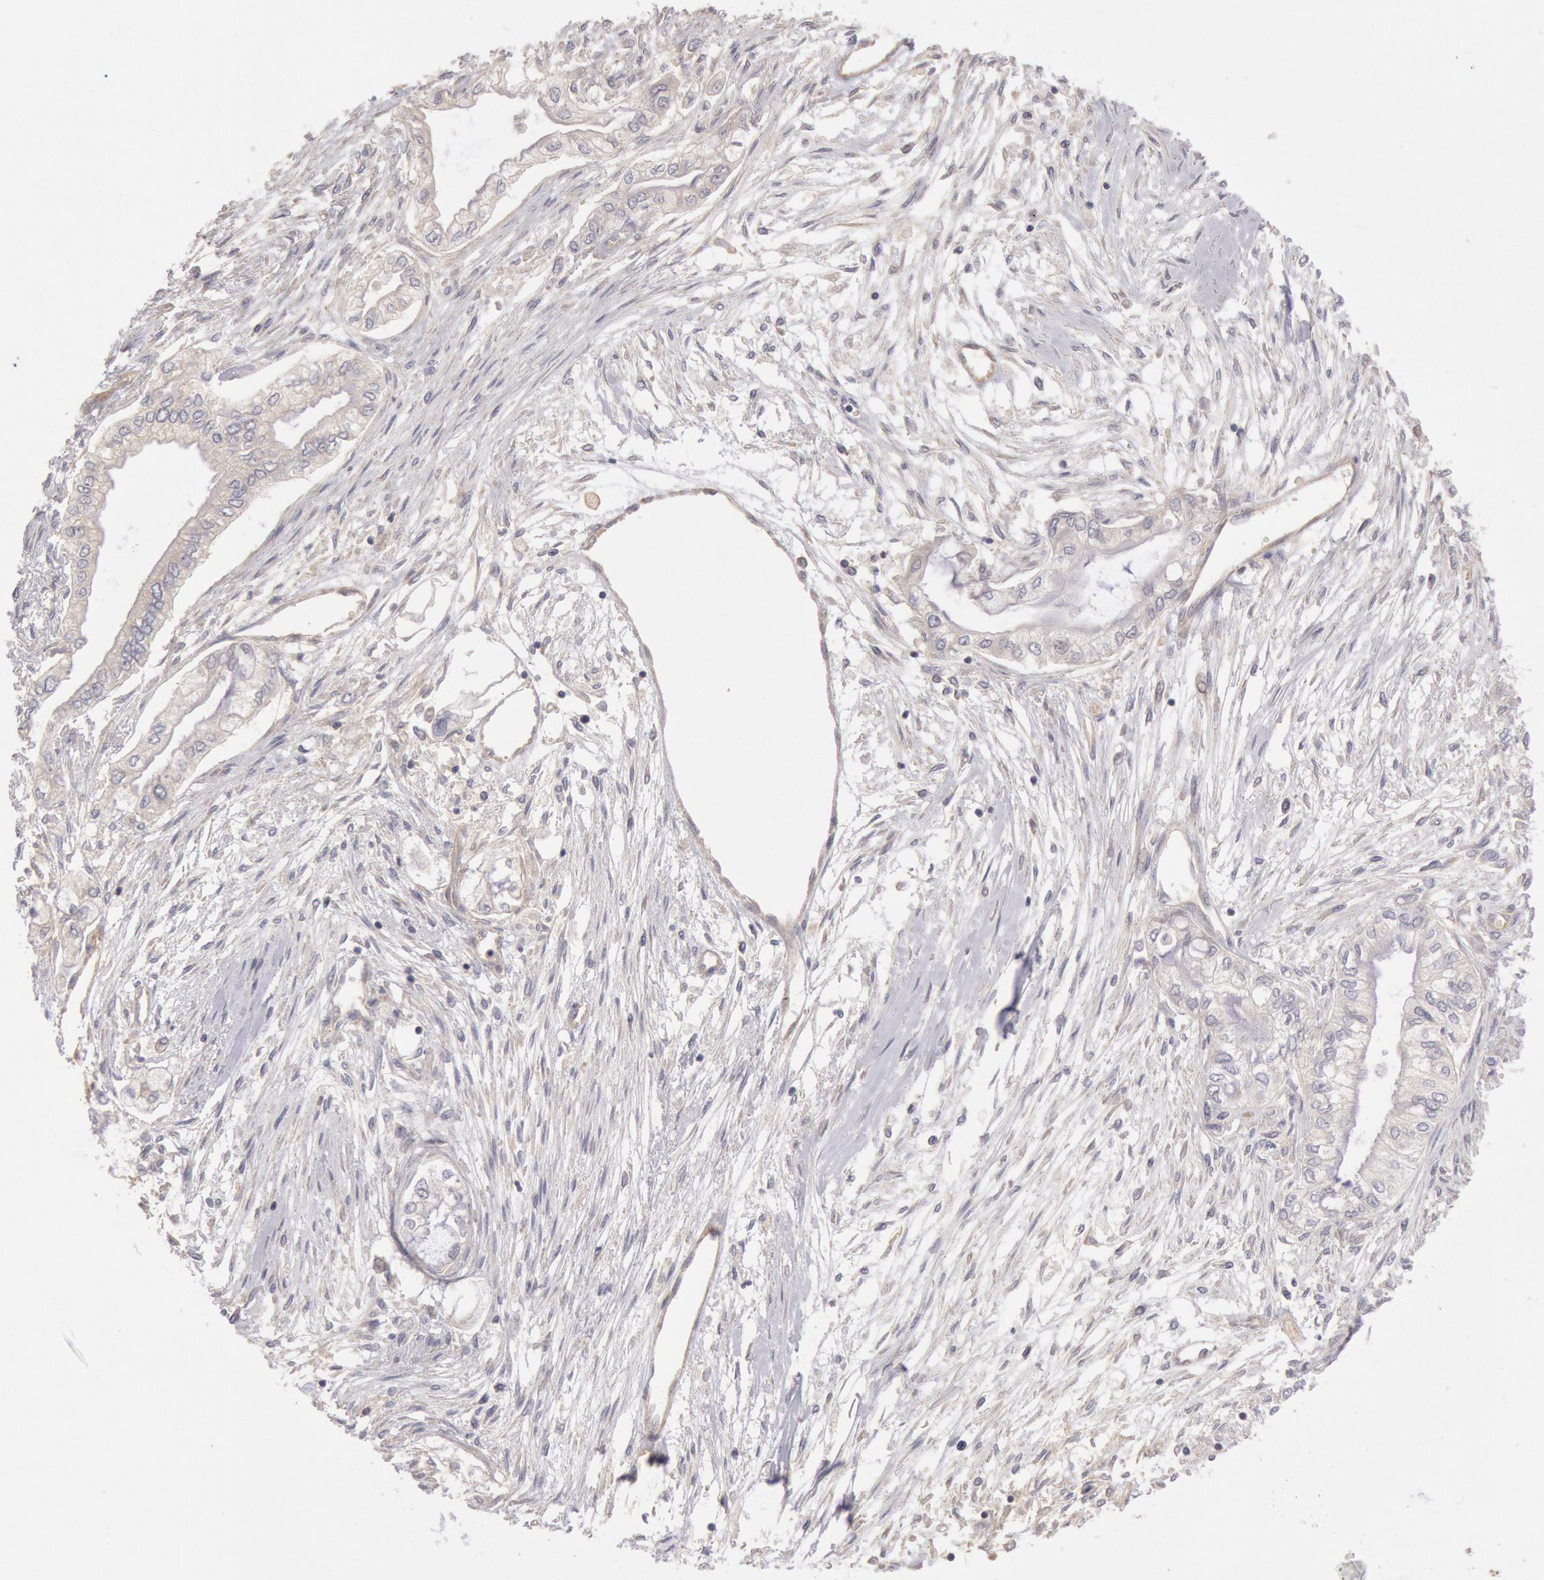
{"staining": {"intensity": "negative", "quantity": "none", "location": "none"}, "tissue": "pancreatic cancer", "cell_type": "Tumor cells", "image_type": "cancer", "snomed": [{"axis": "morphology", "description": "Adenocarcinoma, NOS"}, {"axis": "topography", "description": "Pancreas"}], "caption": "Pancreatic cancer was stained to show a protein in brown. There is no significant expression in tumor cells. Brightfield microscopy of immunohistochemistry (IHC) stained with DAB (brown) and hematoxylin (blue), captured at high magnification.", "gene": "PIK3R1", "patient": {"sex": "male", "age": 79}}